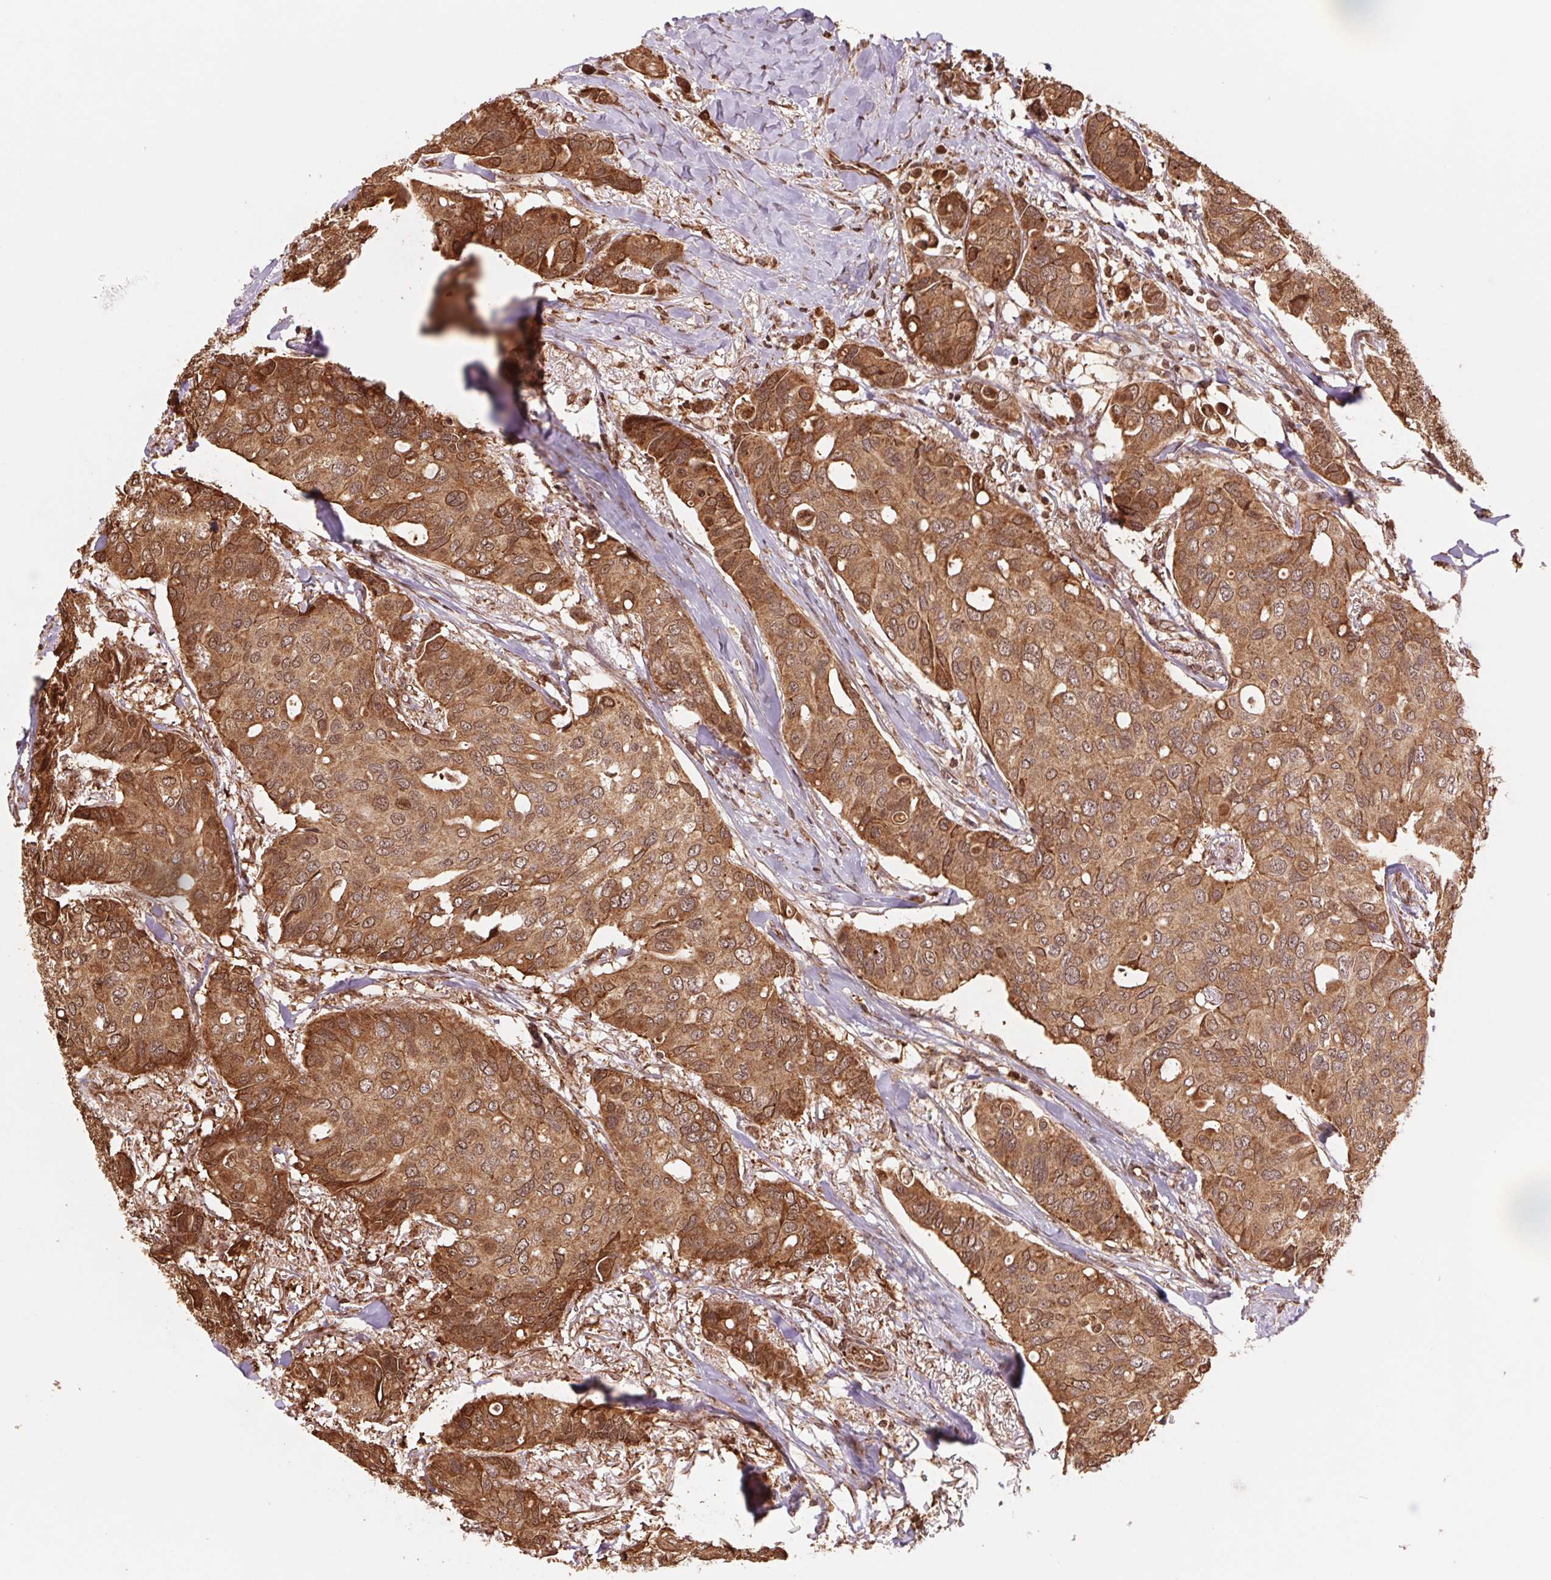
{"staining": {"intensity": "moderate", "quantity": ">75%", "location": "cytoplasmic/membranous,nuclear"}, "tissue": "breast cancer", "cell_type": "Tumor cells", "image_type": "cancer", "snomed": [{"axis": "morphology", "description": "Duct carcinoma"}, {"axis": "topography", "description": "Breast"}], "caption": "Immunohistochemistry (IHC) histopathology image of human breast cancer (infiltrating ductal carcinoma) stained for a protein (brown), which displays medium levels of moderate cytoplasmic/membranous and nuclear expression in approximately >75% of tumor cells.", "gene": "PDHA1", "patient": {"sex": "female", "age": 54}}